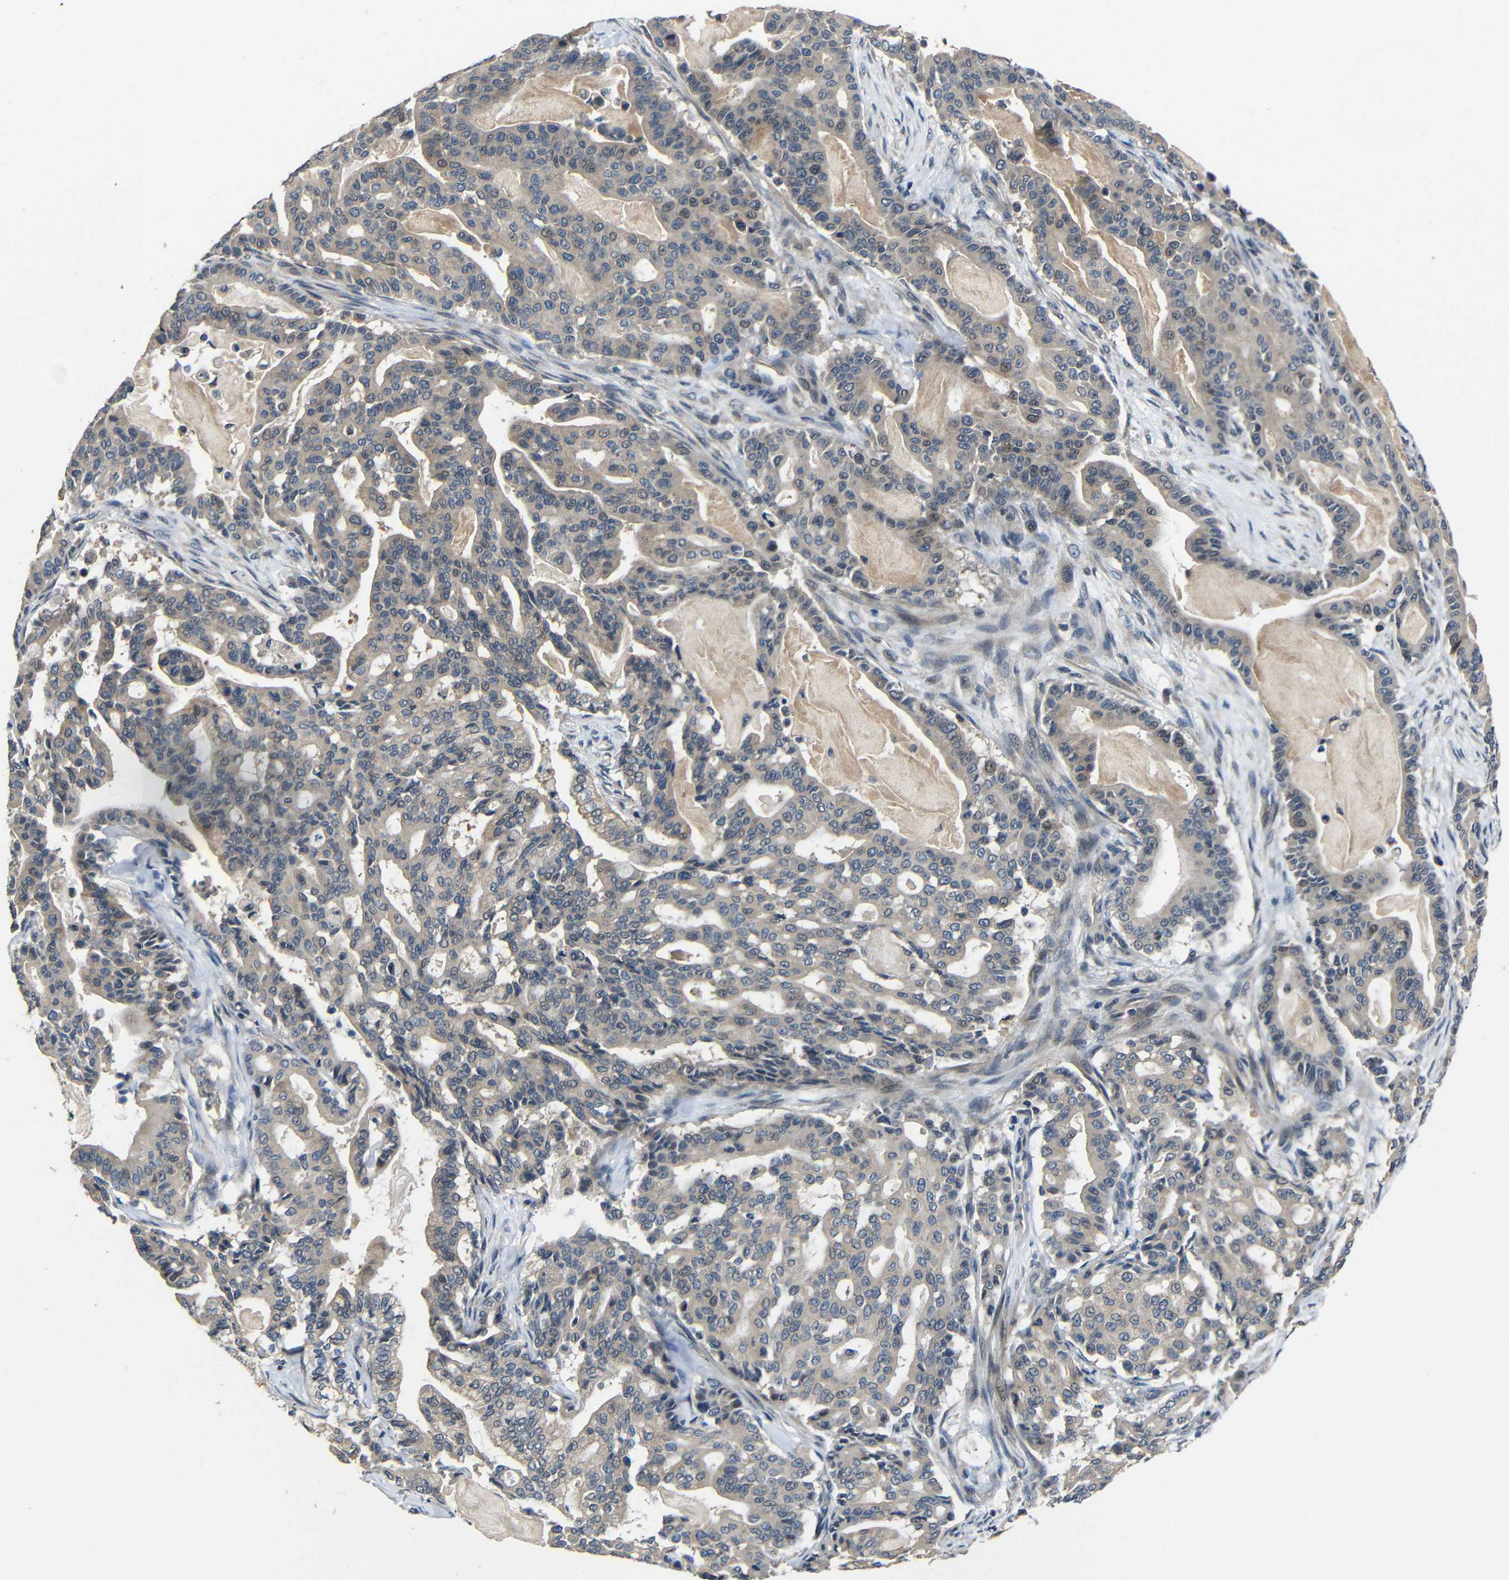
{"staining": {"intensity": "moderate", "quantity": "25%-75%", "location": "cytoplasmic/membranous"}, "tissue": "pancreatic cancer", "cell_type": "Tumor cells", "image_type": "cancer", "snomed": [{"axis": "morphology", "description": "Adenocarcinoma, NOS"}, {"axis": "topography", "description": "Pancreas"}], "caption": "Moderate cytoplasmic/membranous expression for a protein is seen in approximately 25%-75% of tumor cells of adenocarcinoma (pancreatic) using IHC.", "gene": "C6orf89", "patient": {"sex": "male", "age": 63}}